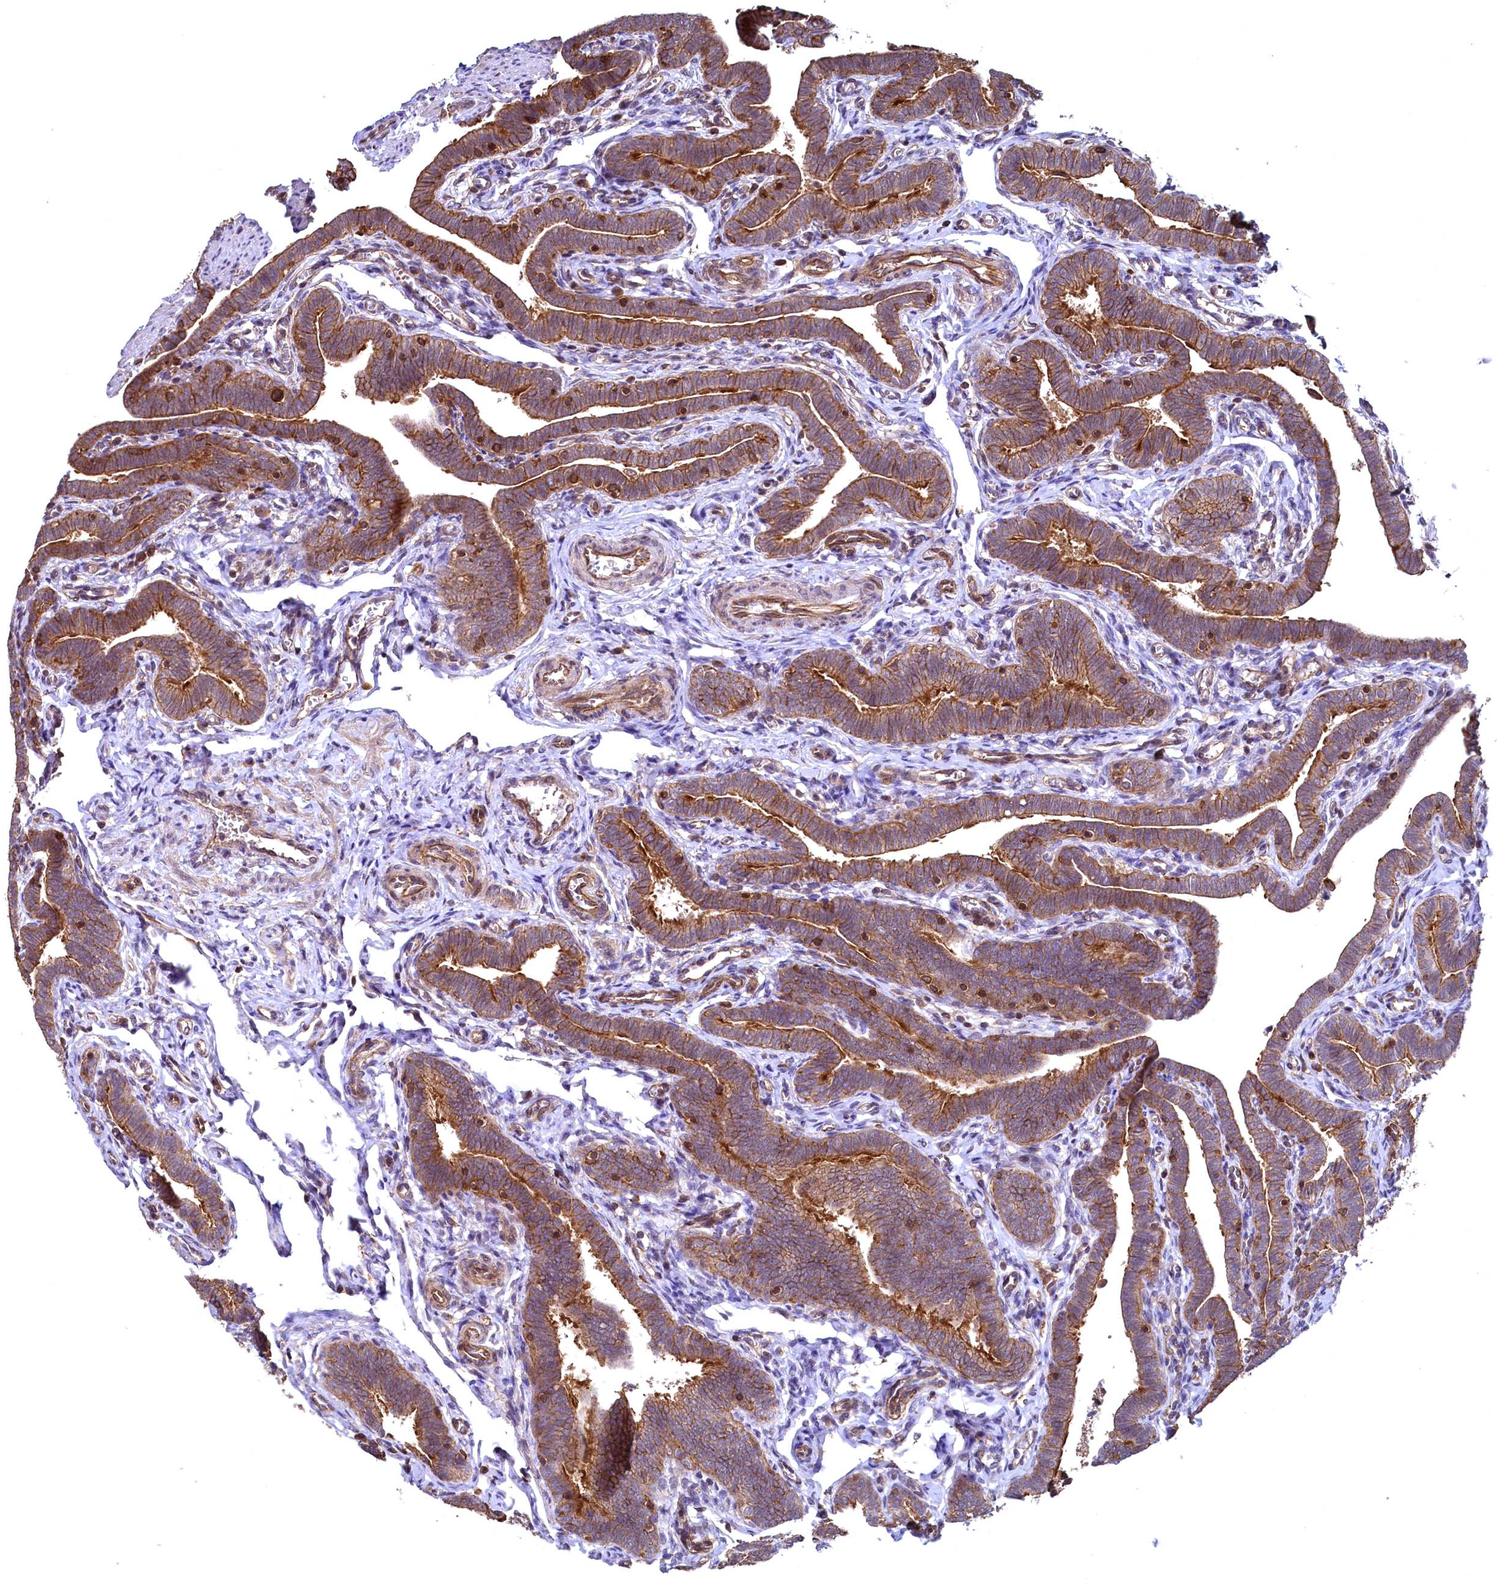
{"staining": {"intensity": "strong", "quantity": ">75%", "location": "cytoplasmic/membranous"}, "tissue": "fallopian tube", "cell_type": "Glandular cells", "image_type": "normal", "snomed": [{"axis": "morphology", "description": "Normal tissue, NOS"}, {"axis": "topography", "description": "Fallopian tube"}], "caption": "Immunohistochemistry of unremarkable human fallopian tube displays high levels of strong cytoplasmic/membranous staining in about >75% of glandular cells.", "gene": "SVIP", "patient": {"sex": "female", "age": 36}}